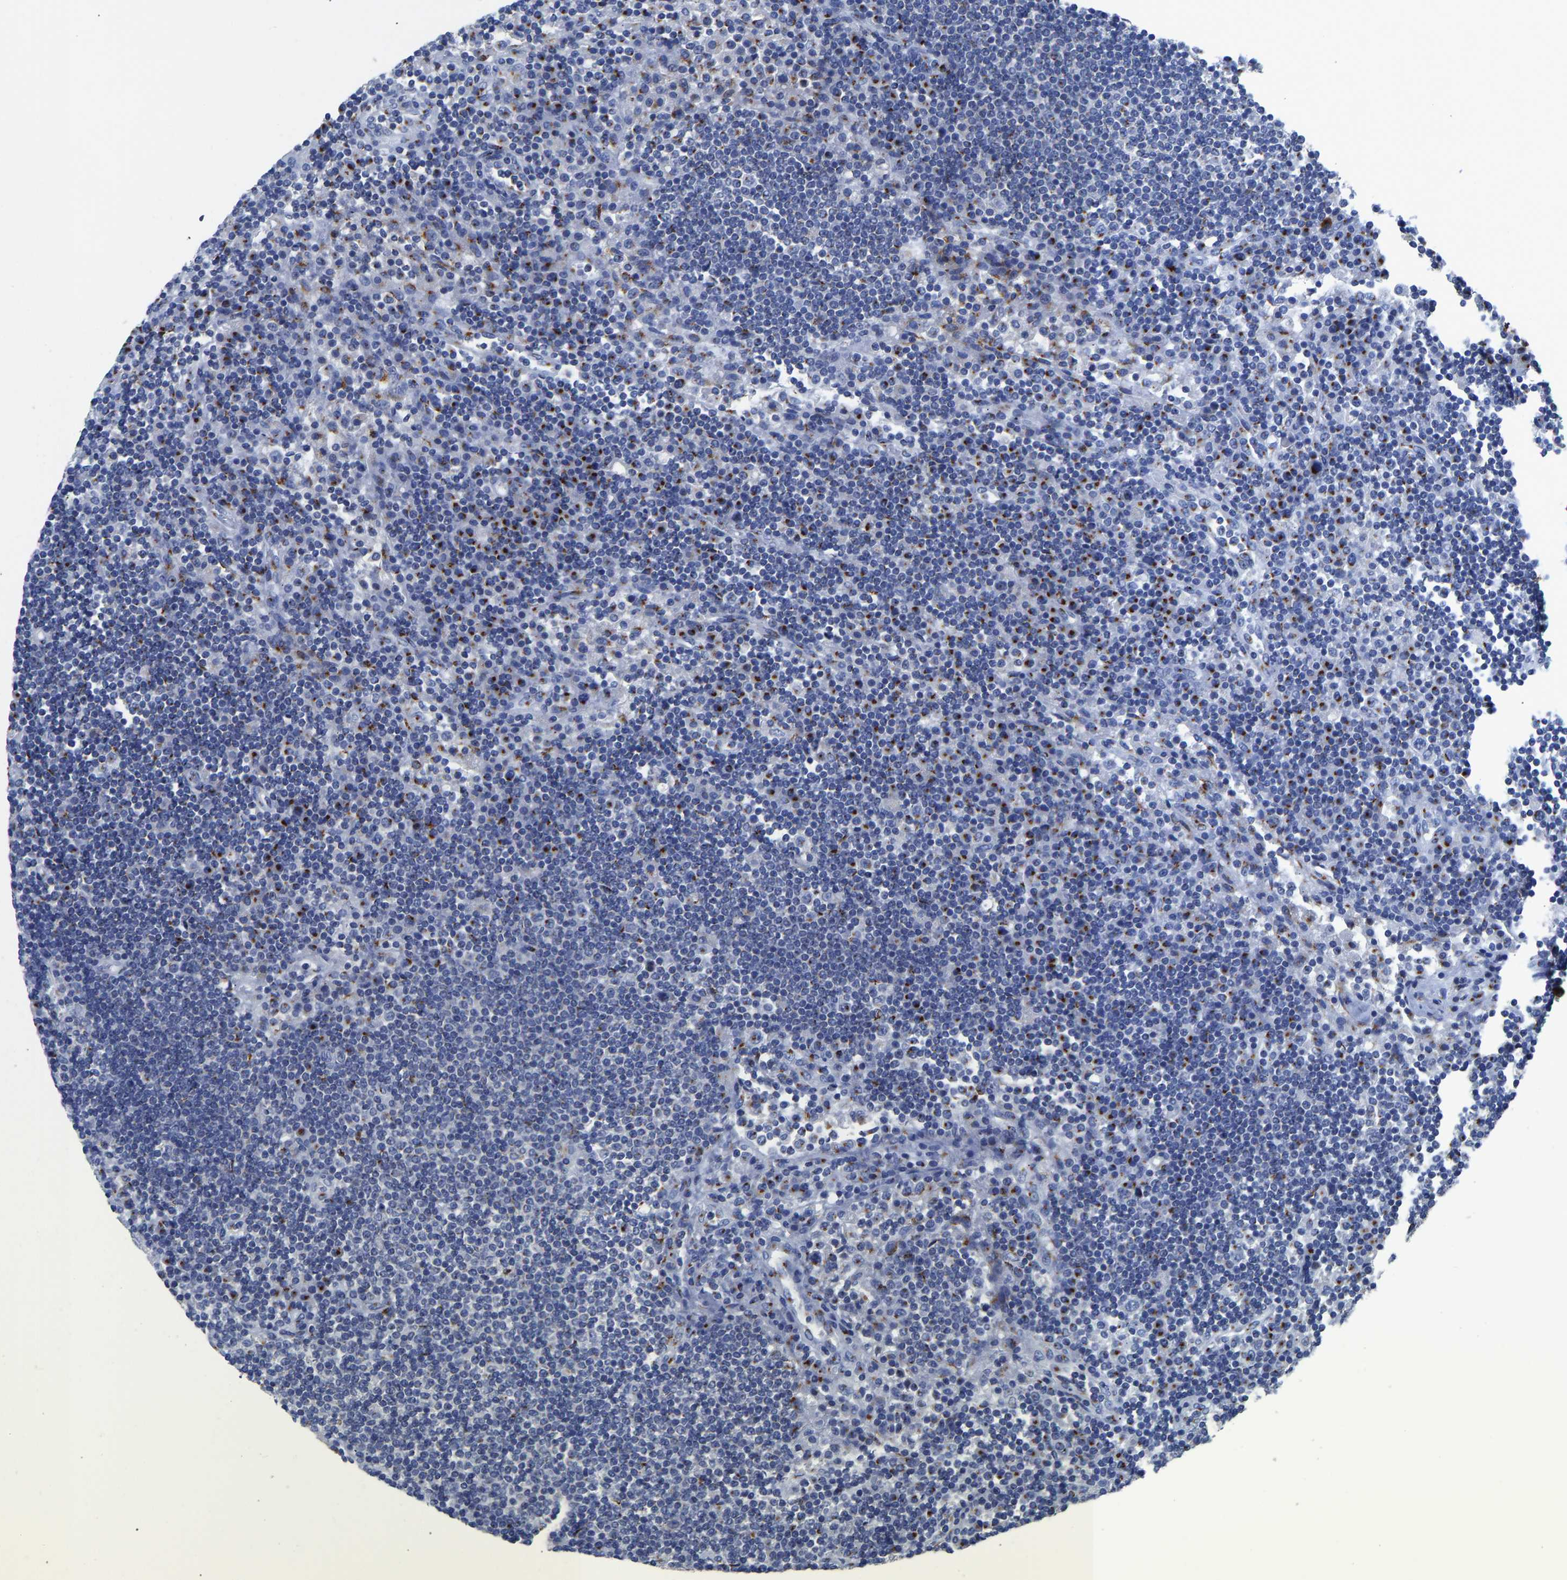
{"staining": {"intensity": "moderate", "quantity": "<25%", "location": "cytoplasmic/membranous"}, "tissue": "lymph node", "cell_type": "Germinal center cells", "image_type": "normal", "snomed": [{"axis": "morphology", "description": "Normal tissue, NOS"}, {"axis": "topography", "description": "Lymph node"}], "caption": "Brown immunohistochemical staining in unremarkable human lymph node displays moderate cytoplasmic/membranous staining in approximately <25% of germinal center cells.", "gene": "TMEM87A", "patient": {"sex": "female", "age": 53}}